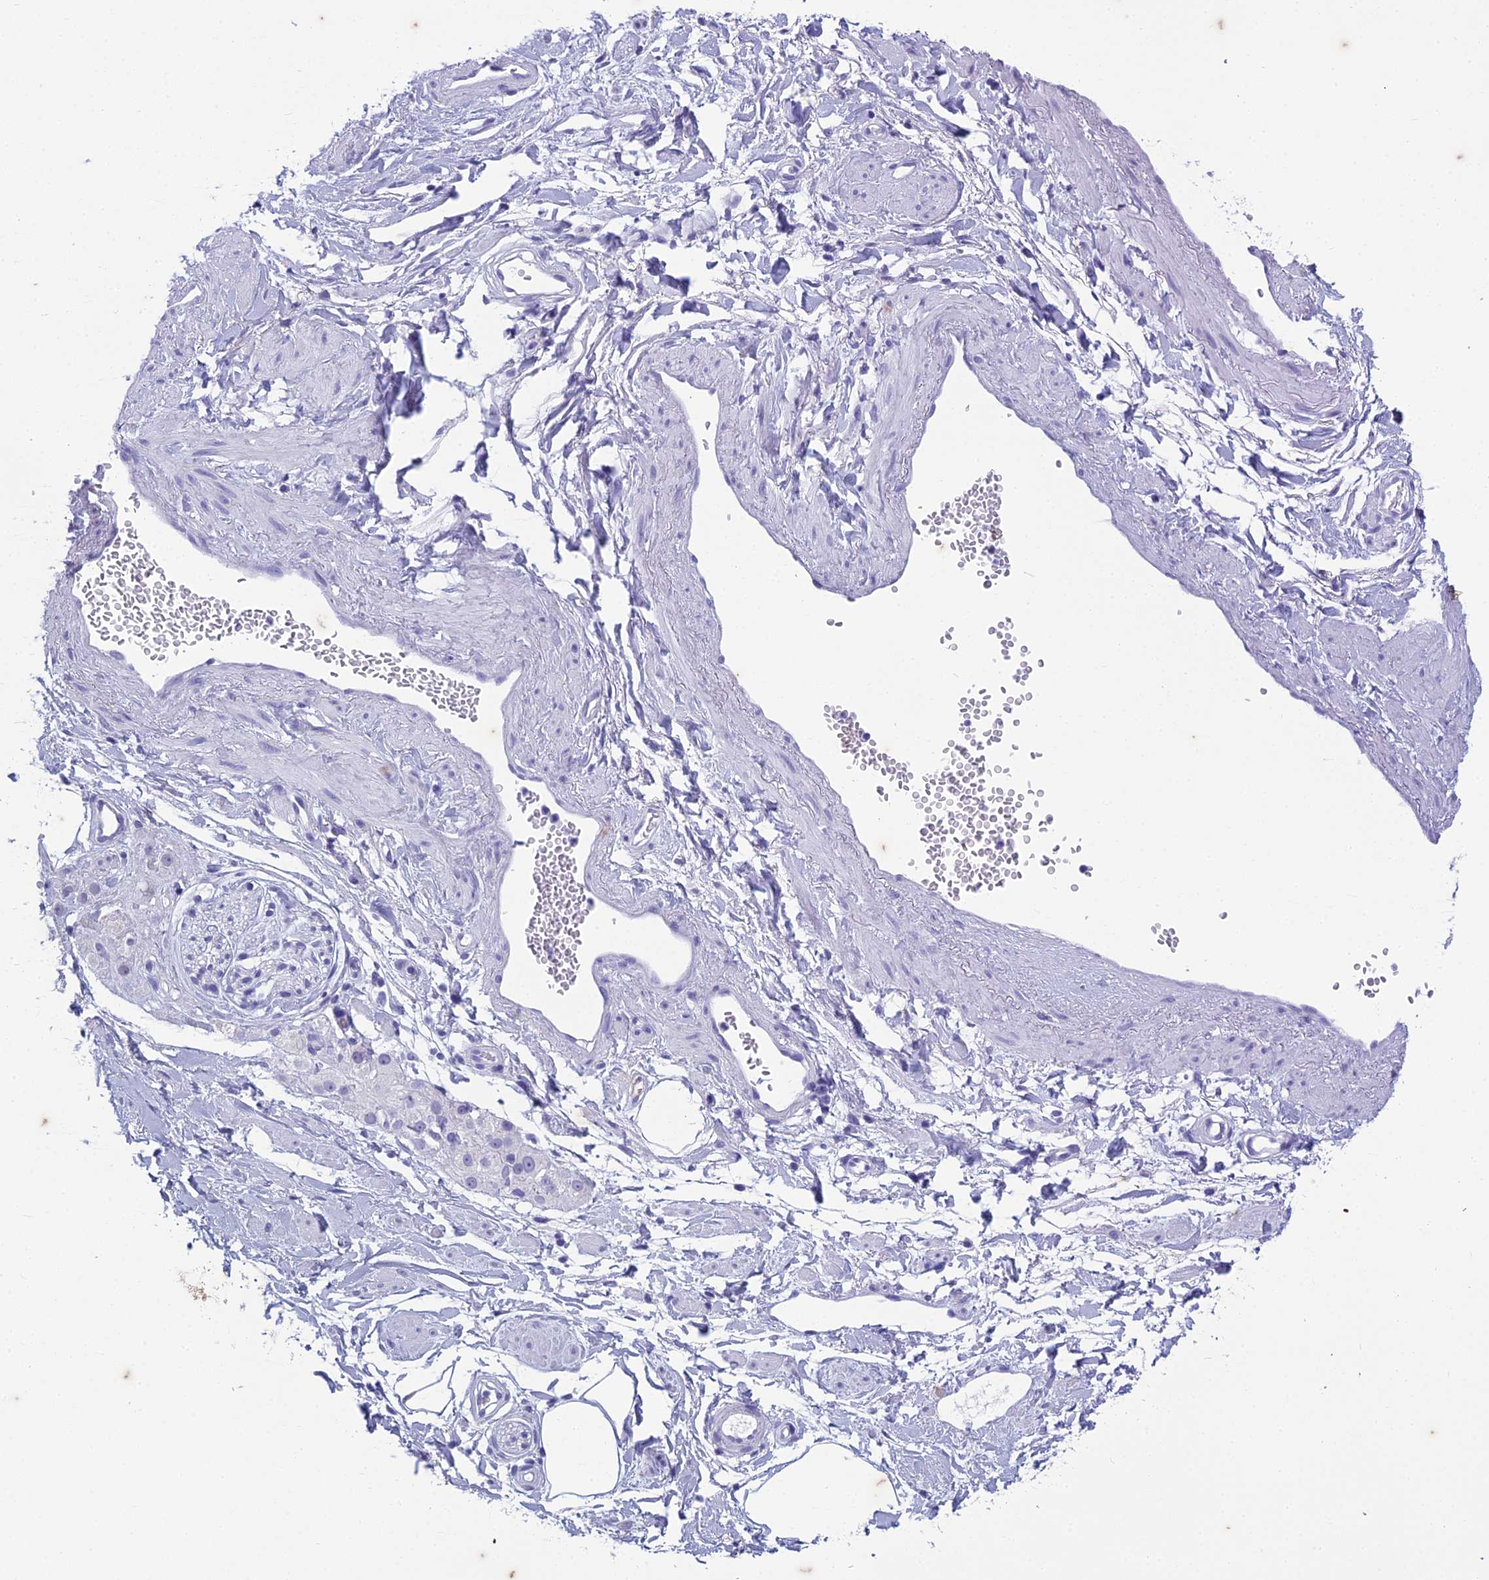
{"staining": {"intensity": "negative", "quantity": "none", "location": "none"}, "tissue": "adipose tissue", "cell_type": "Adipocytes", "image_type": "normal", "snomed": [{"axis": "morphology", "description": "Normal tissue, NOS"}, {"axis": "topography", "description": "Soft tissue"}, {"axis": "topography", "description": "Adipose tissue"}, {"axis": "topography", "description": "Vascular tissue"}, {"axis": "topography", "description": "Peripheral nerve tissue"}], "caption": "Adipocytes show no significant staining in normal adipose tissue.", "gene": "HMGB4", "patient": {"sex": "male", "age": 74}}